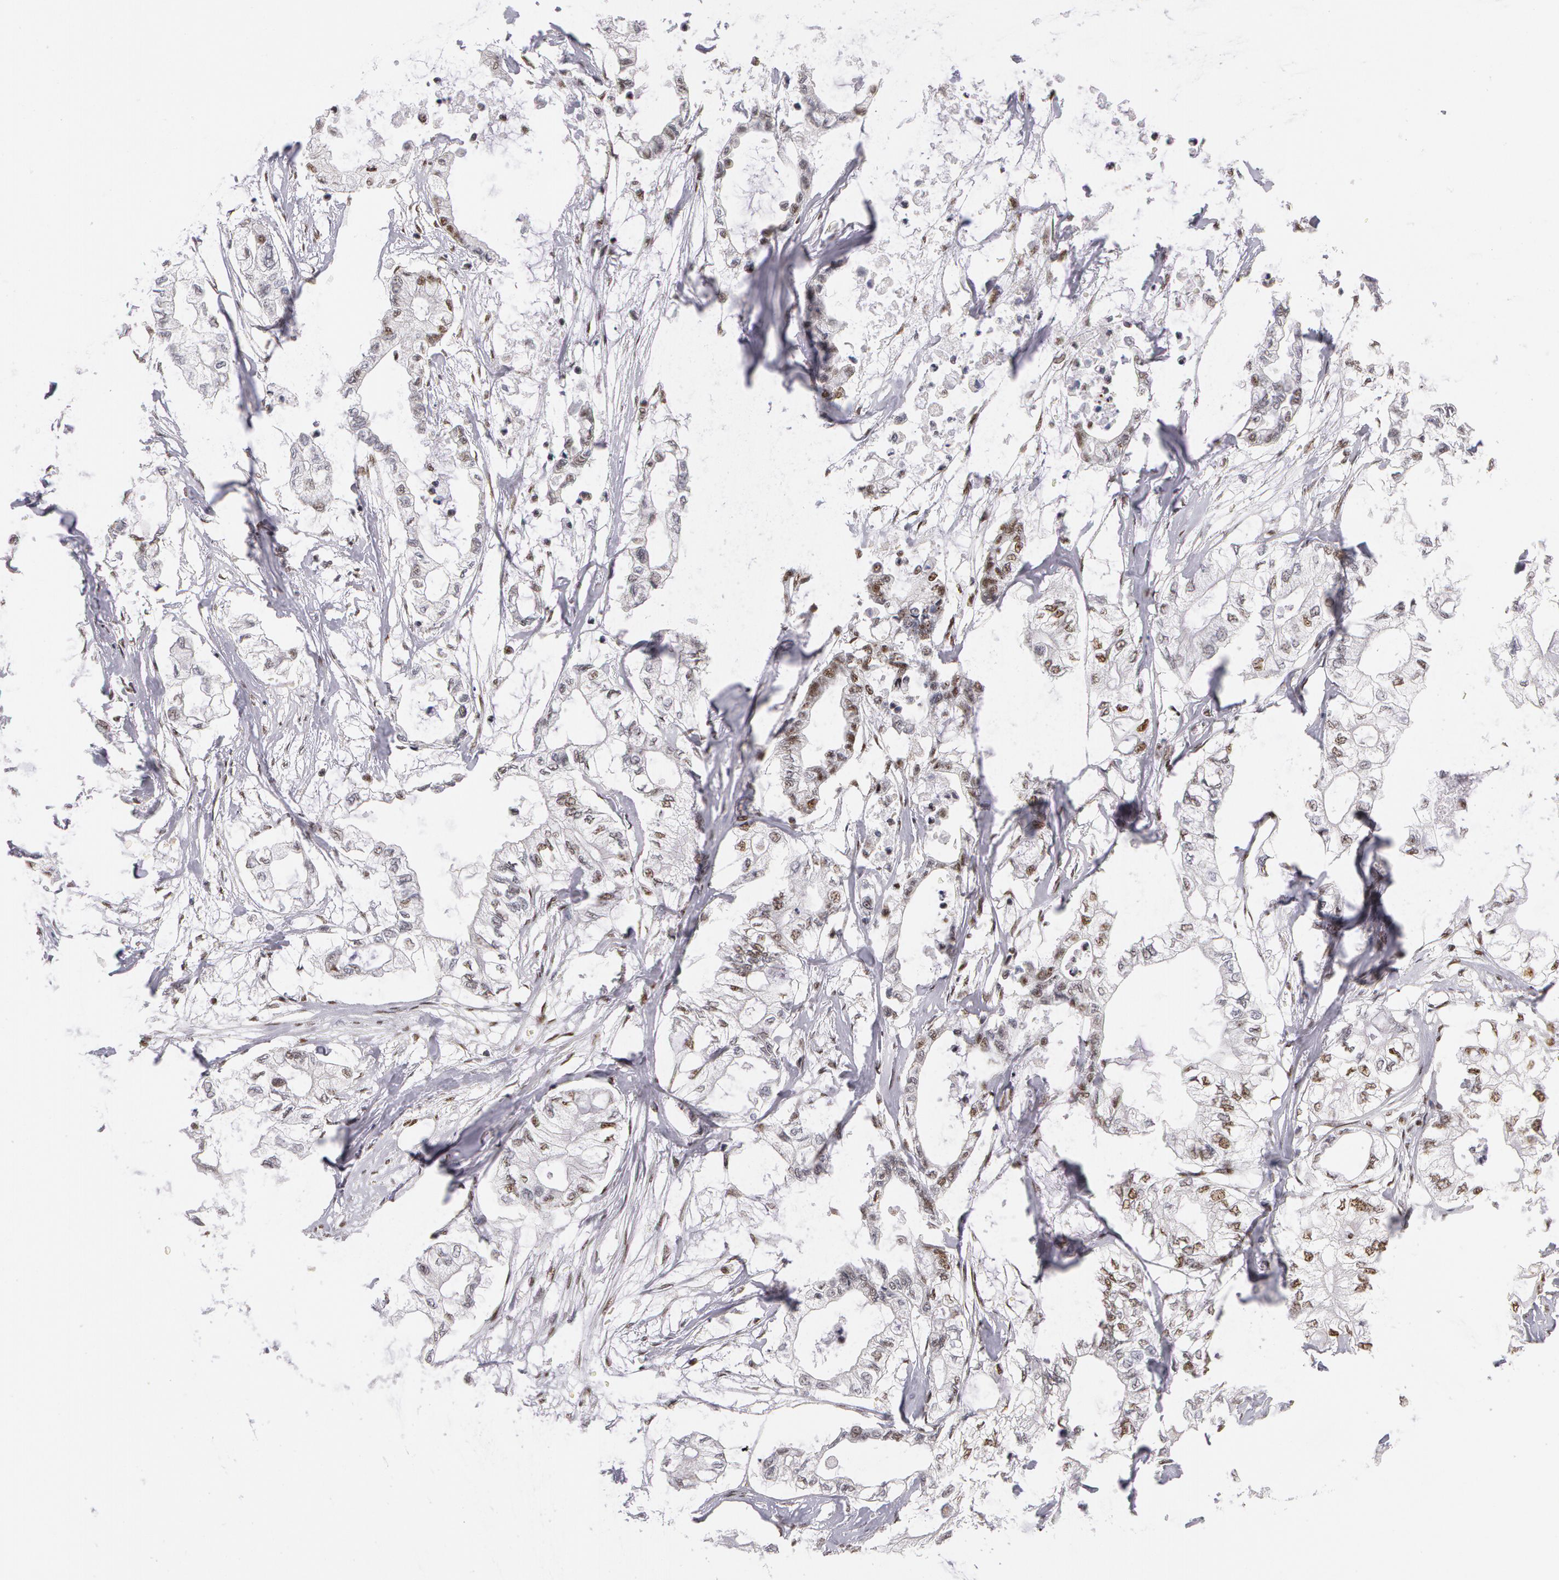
{"staining": {"intensity": "moderate", "quantity": ">75%", "location": "nuclear"}, "tissue": "pancreatic cancer", "cell_type": "Tumor cells", "image_type": "cancer", "snomed": [{"axis": "morphology", "description": "Adenocarcinoma, NOS"}, {"axis": "topography", "description": "Pancreas"}], "caption": "A photomicrograph showing moderate nuclear staining in approximately >75% of tumor cells in pancreatic adenocarcinoma, as visualized by brown immunohistochemical staining.", "gene": "PNN", "patient": {"sex": "male", "age": 79}}